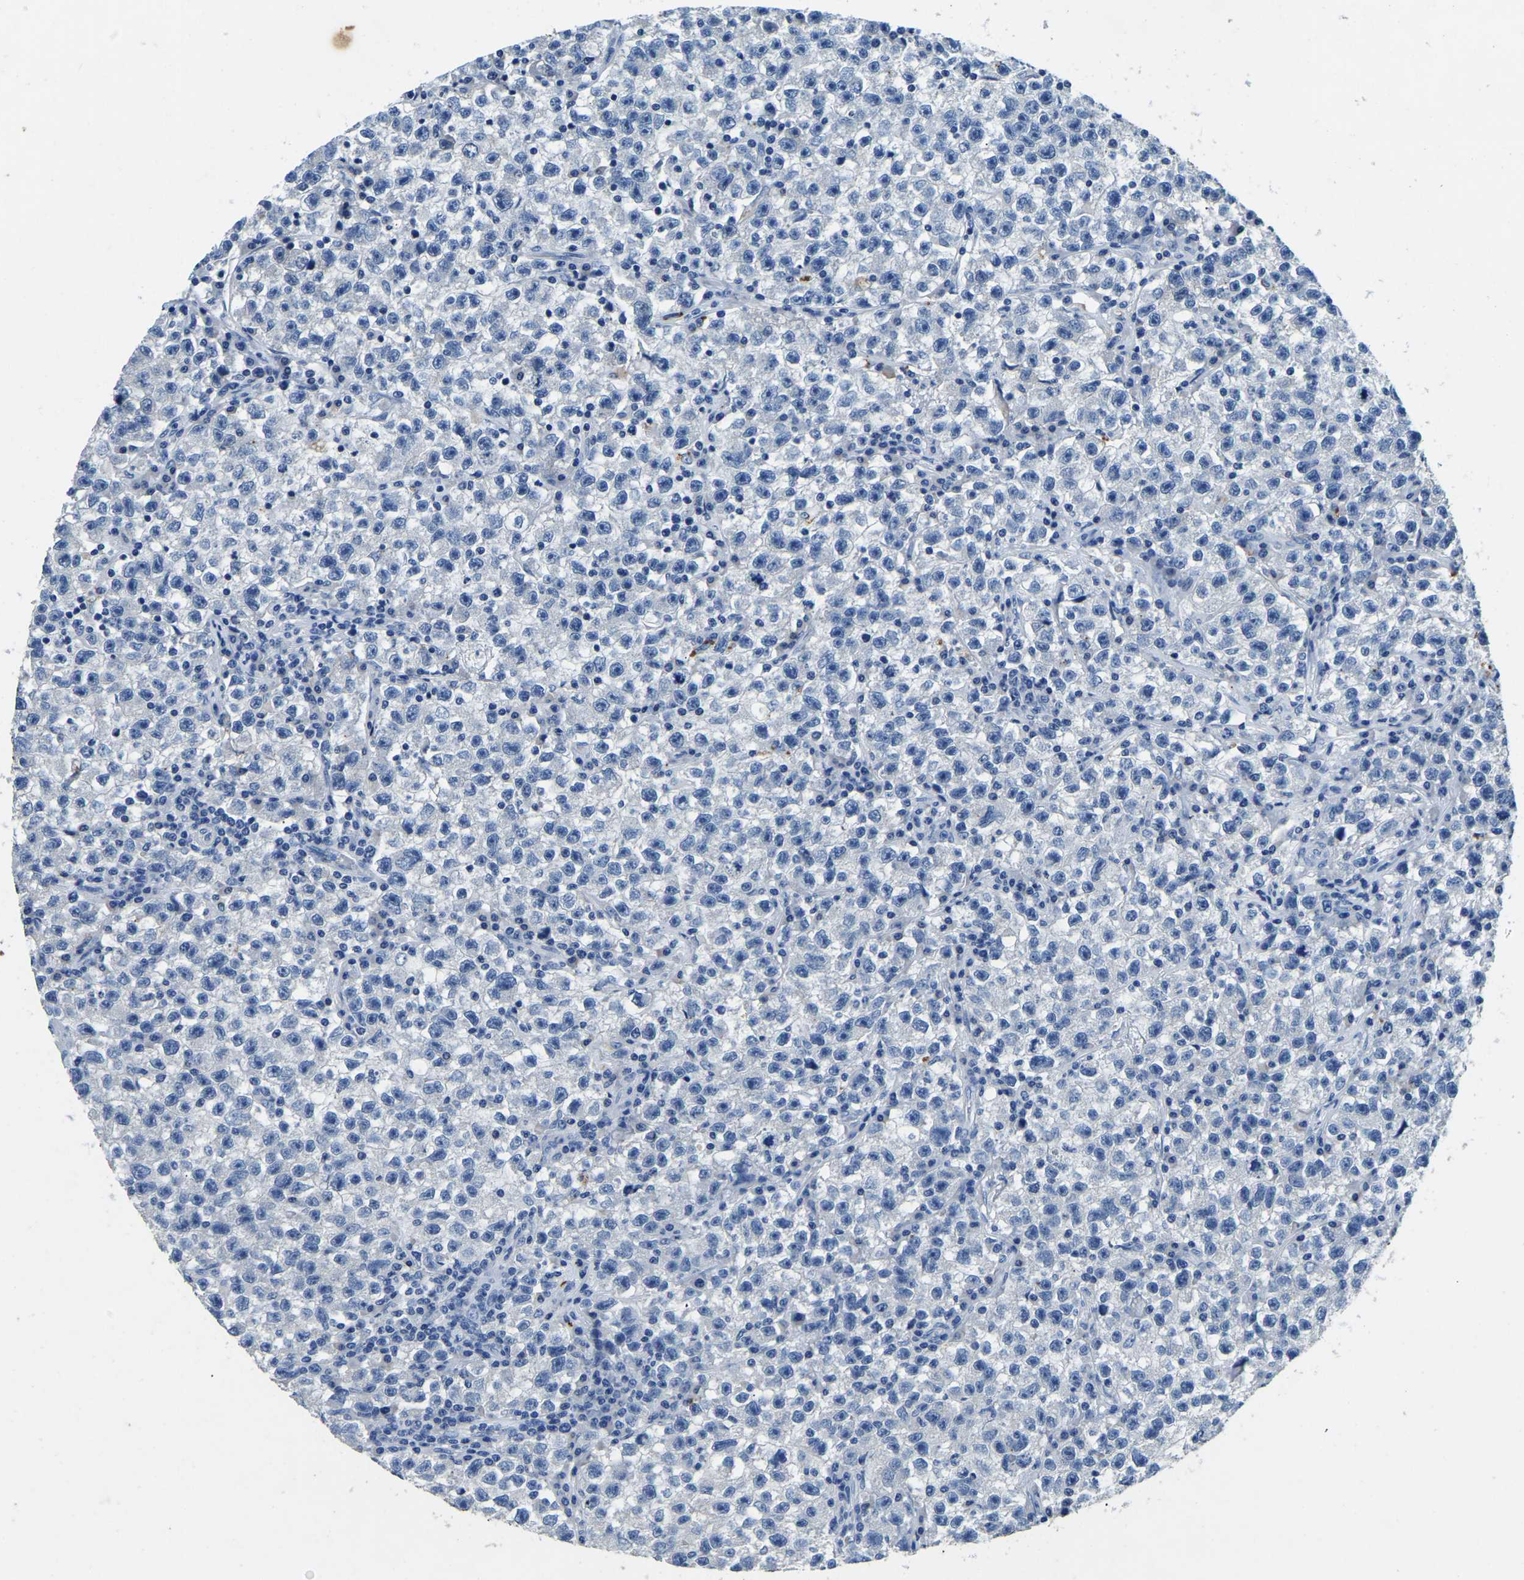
{"staining": {"intensity": "negative", "quantity": "none", "location": "none"}, "tissue": "testis cancer", "cell_type": "Tumor cells", "image_type": "cancer", "snomed": [{"axis": "morphology", "description": "Seminoma, NOS"}, {"axis": "topography", "description": "Testis"}], "caption": "A photomicrograph of human testis cancer (seminoma) is negative for staining in tumor cells.", "gene": "UBN2", "patient": {"sex": "male", "age": 22}}